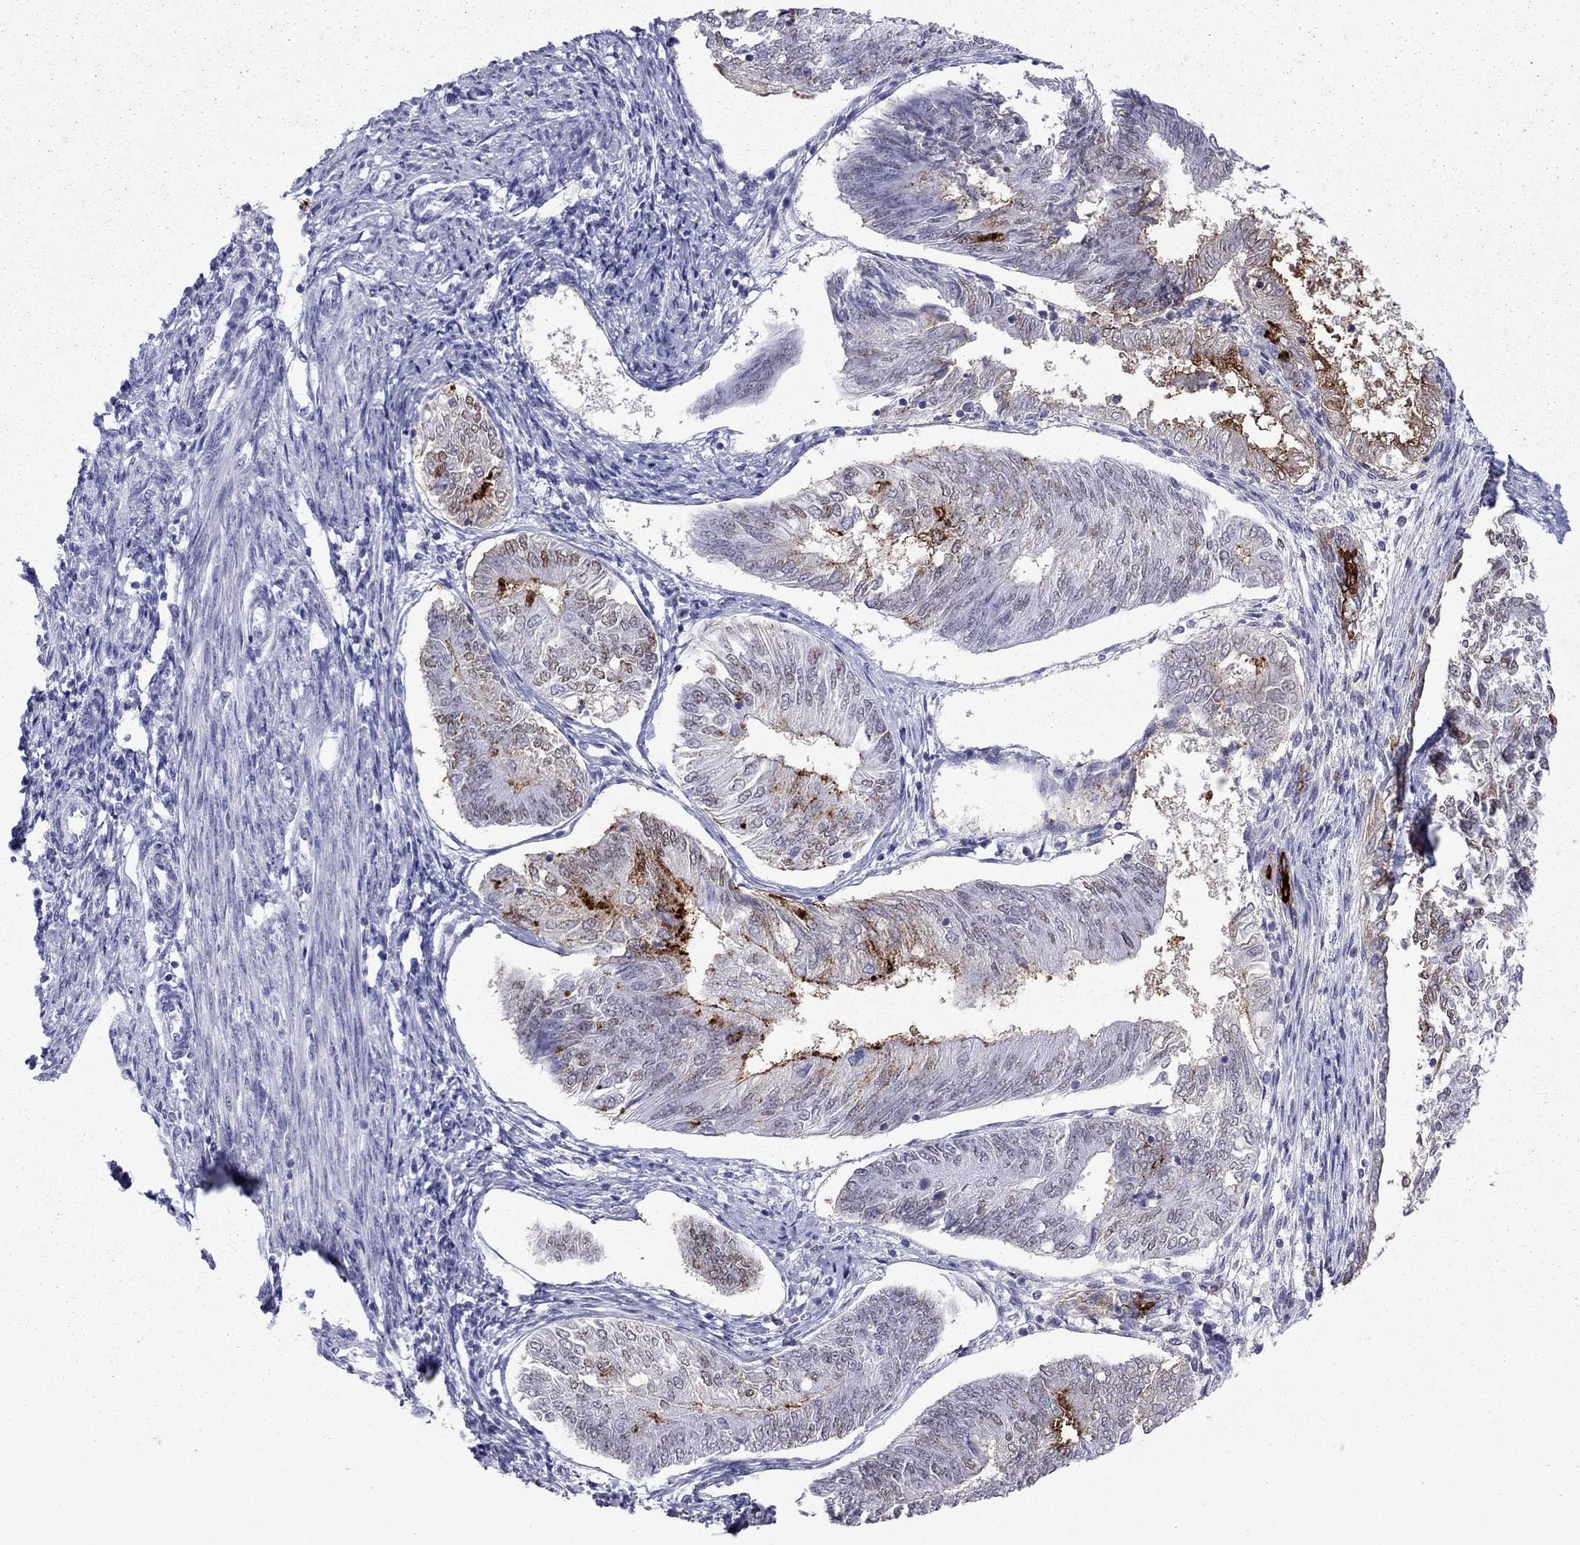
{"staining": {"intensity": "strong", "quantity": "<25%", "location": "cytoplasmic/membranous"}, "tissue": "endometrial cancer", "cell_type": "Tumor cells", "image_type": "cancer", "snomed": [{"axis": "morphology", "description": "Adenocarcinoma, NOS"}, {"axis": "topography", "description": "Endometrium"}], "caption": "DAB (3,3'-diaminobenzidine) immunohistochemical staining of endometrial cancer (adenocarcinoma) shows strong cytoplasmic/membranous protein staining in about <25% of tumor cells.", "gene": "MUC16", "patient": {"sex": "female", "age": 58}}